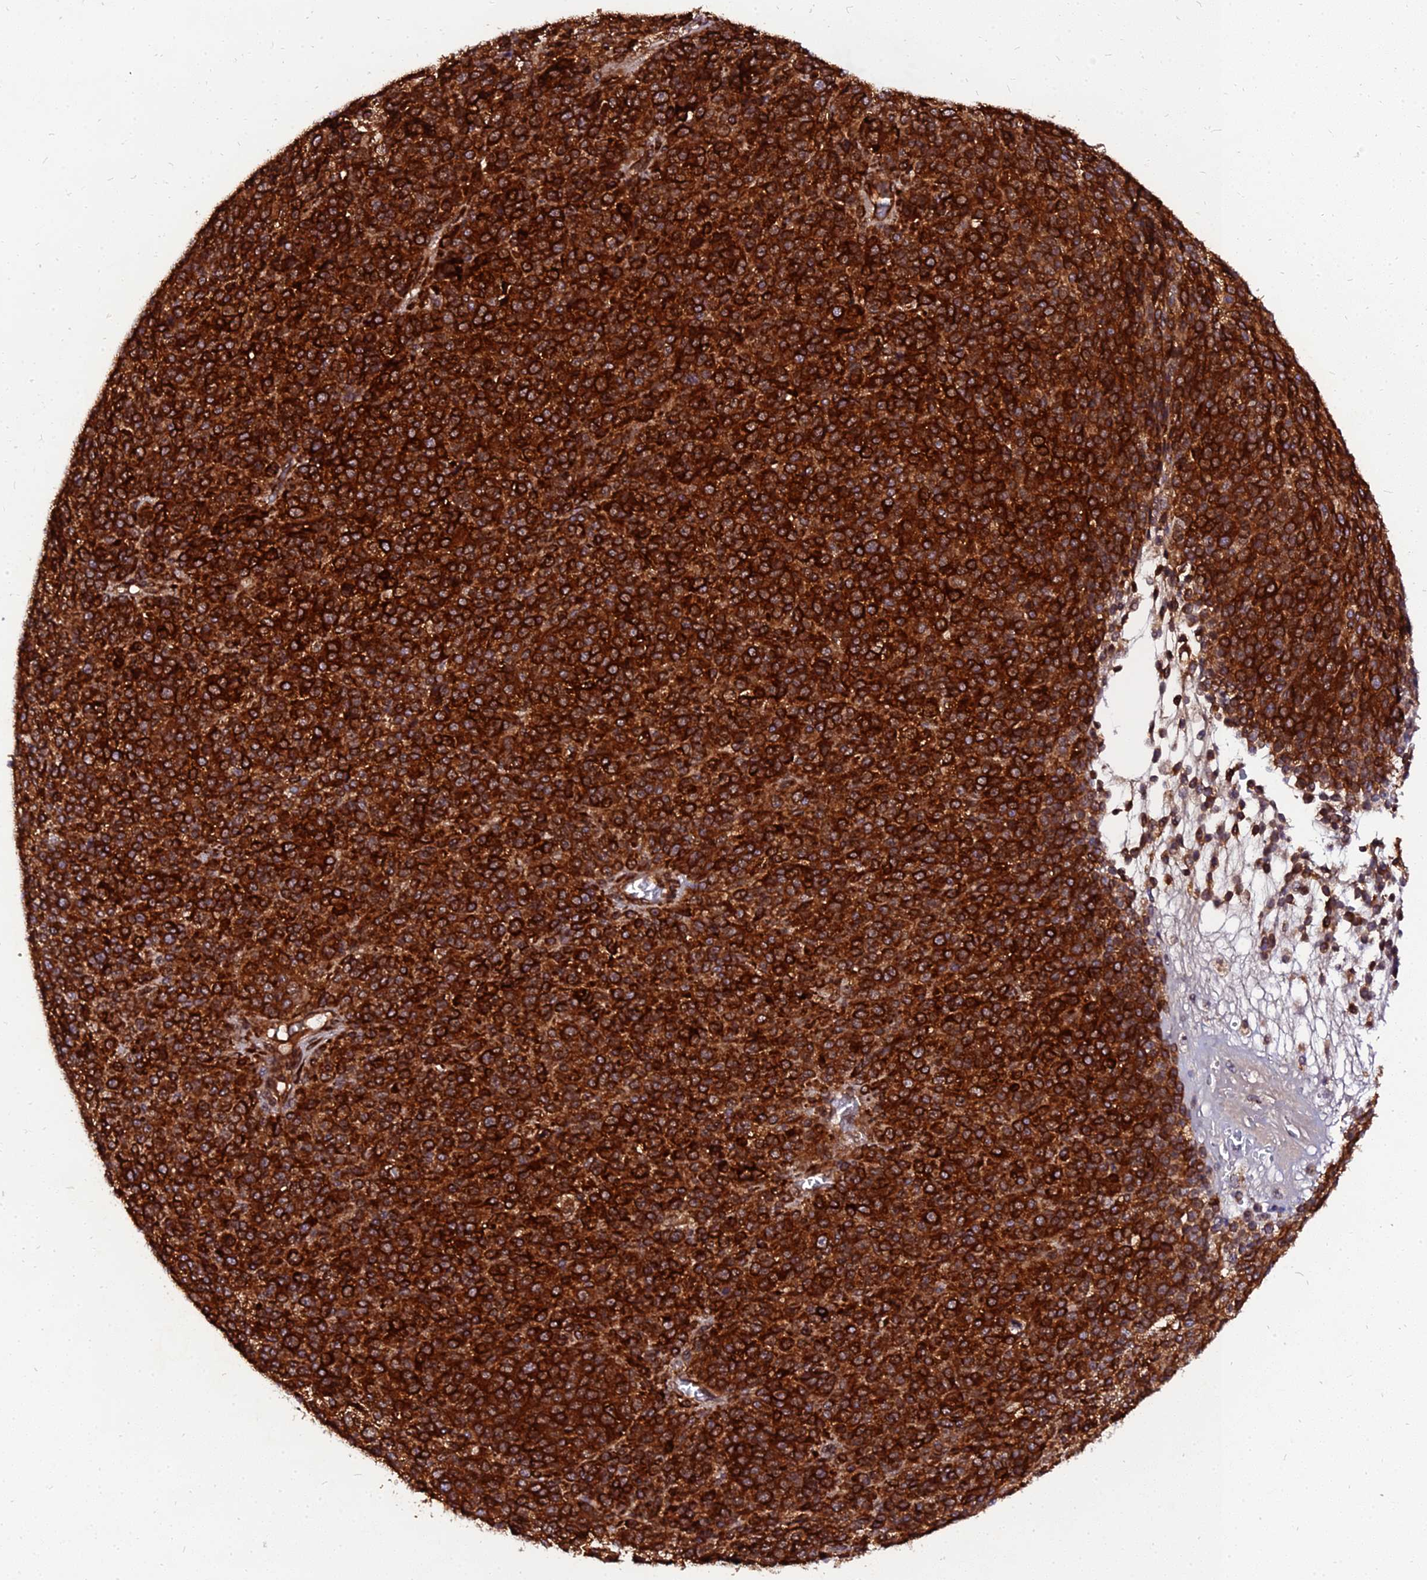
{"staining": {"intensity": "strong", "quantity": ">75%", "location": "cytoplasmic/membranous"}, "tissue": "melanoma", "cell_type": "Tumor cells", "image_type": "cancer", "snomed": [{"axis": "morphology", "description": "Malignant melanoma, Metastatic site"}, {"axis": "topography", "description": "Brain"}], "caption": "Protein positivity by immunohistochemistry demonstrates strong cytoplasmic/membranous positivity in about >75% of tumor cells in melanoma. The staining is performed using DAB brown chromogen to label protein expression. The nuclei are counter-stained blue using hematoxylin.", "gene": "PDE4D", "patient": {"sex": "female", "age": 56}}